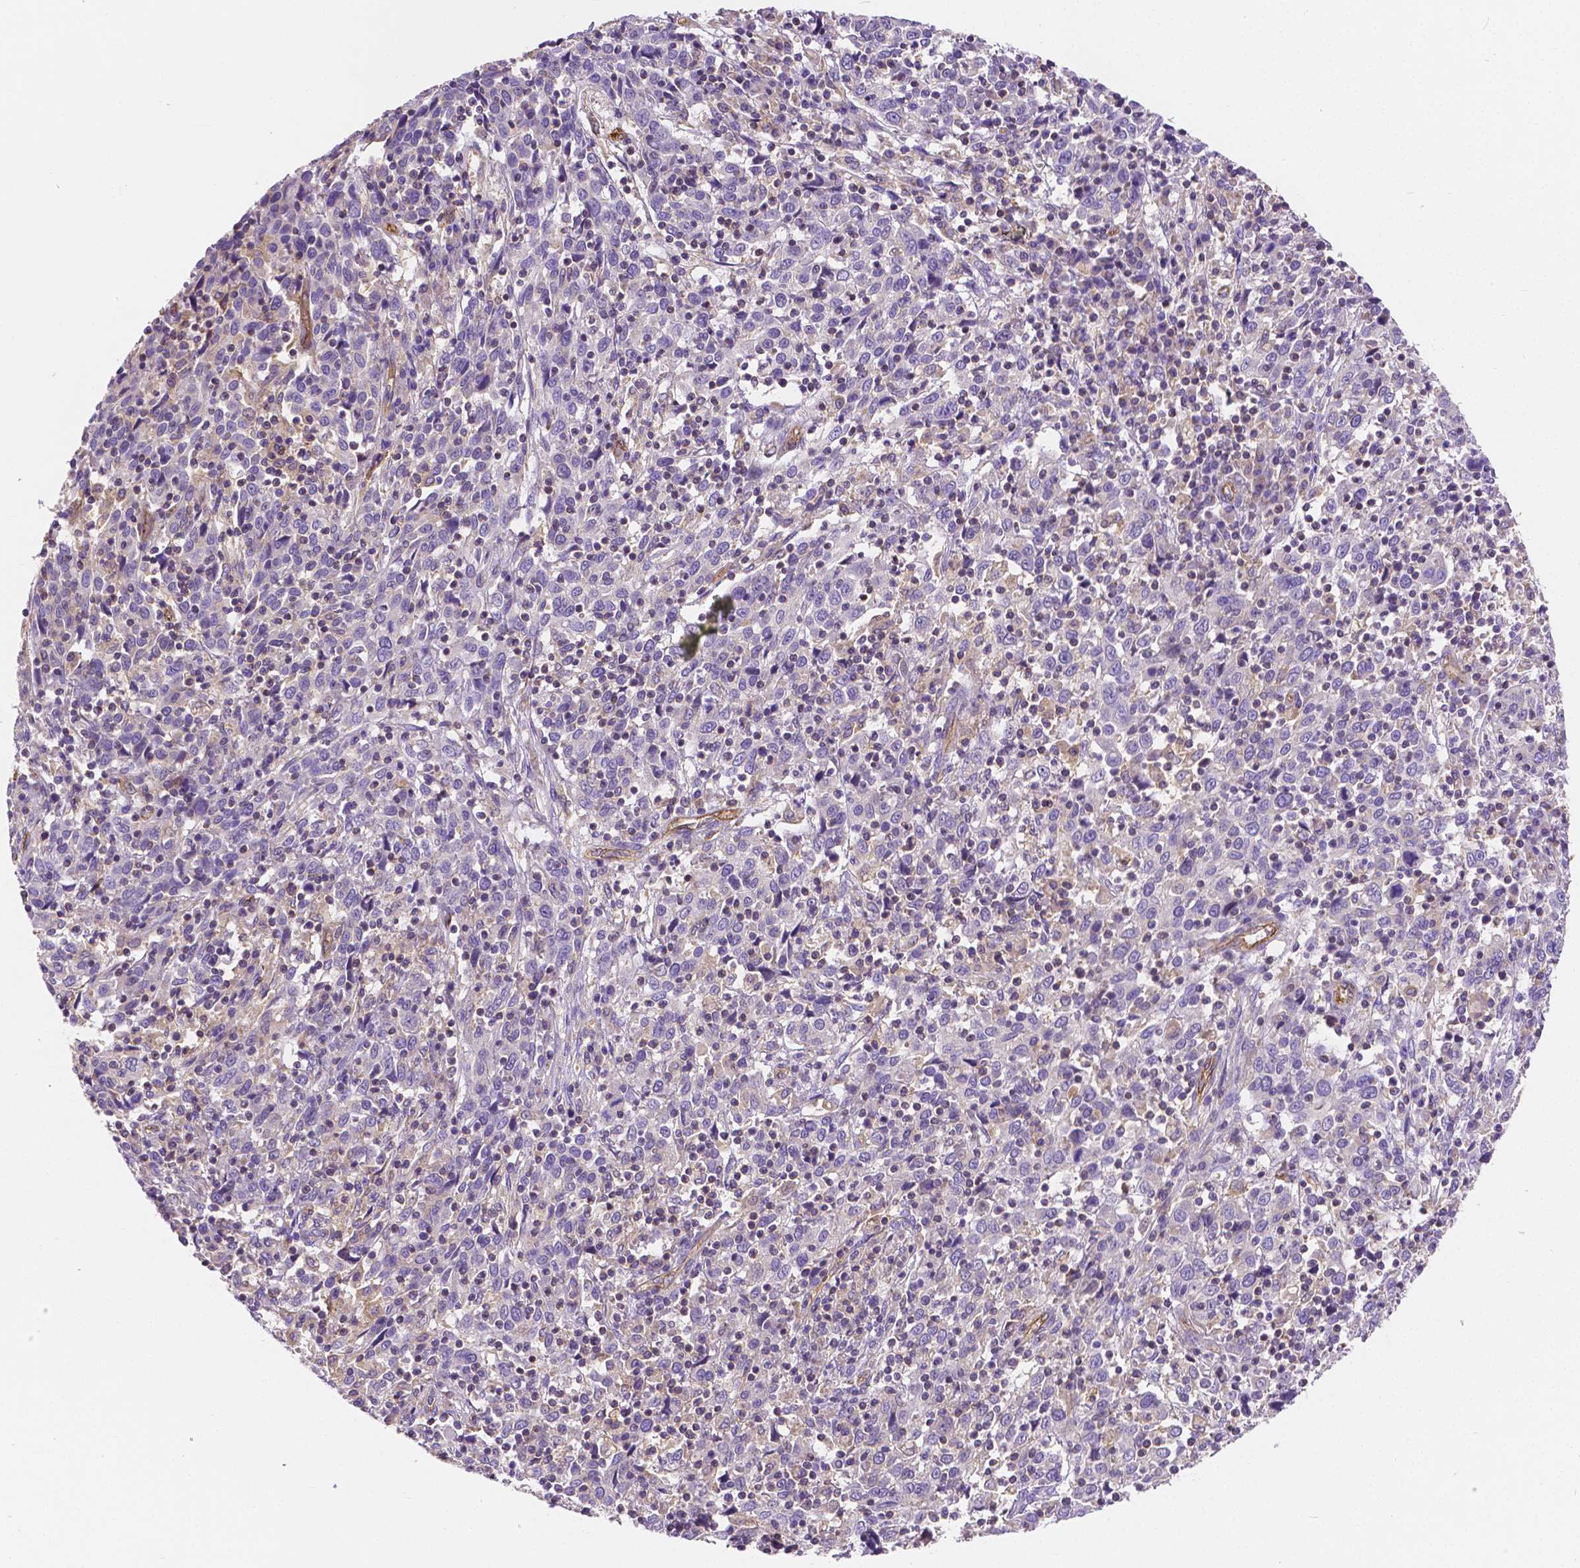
{"staining": {"intensity": "negative", "quantity": "none", "location": "none"}, "tissue": "cervical cancer", "cell_type": "Tumor cells", "image_type": "cancer", "snomed": [{"axis": "morphology", "description": "Squamous cell carcinoma, NOS"}, {"axis": "topography", "description": "Cervix"}], "caption": "A photomicrograph of human cervical cancer is negative for staining in tumor cells.", "gene": "RAB20", "patient": {"sex": "female", "age": 46}}